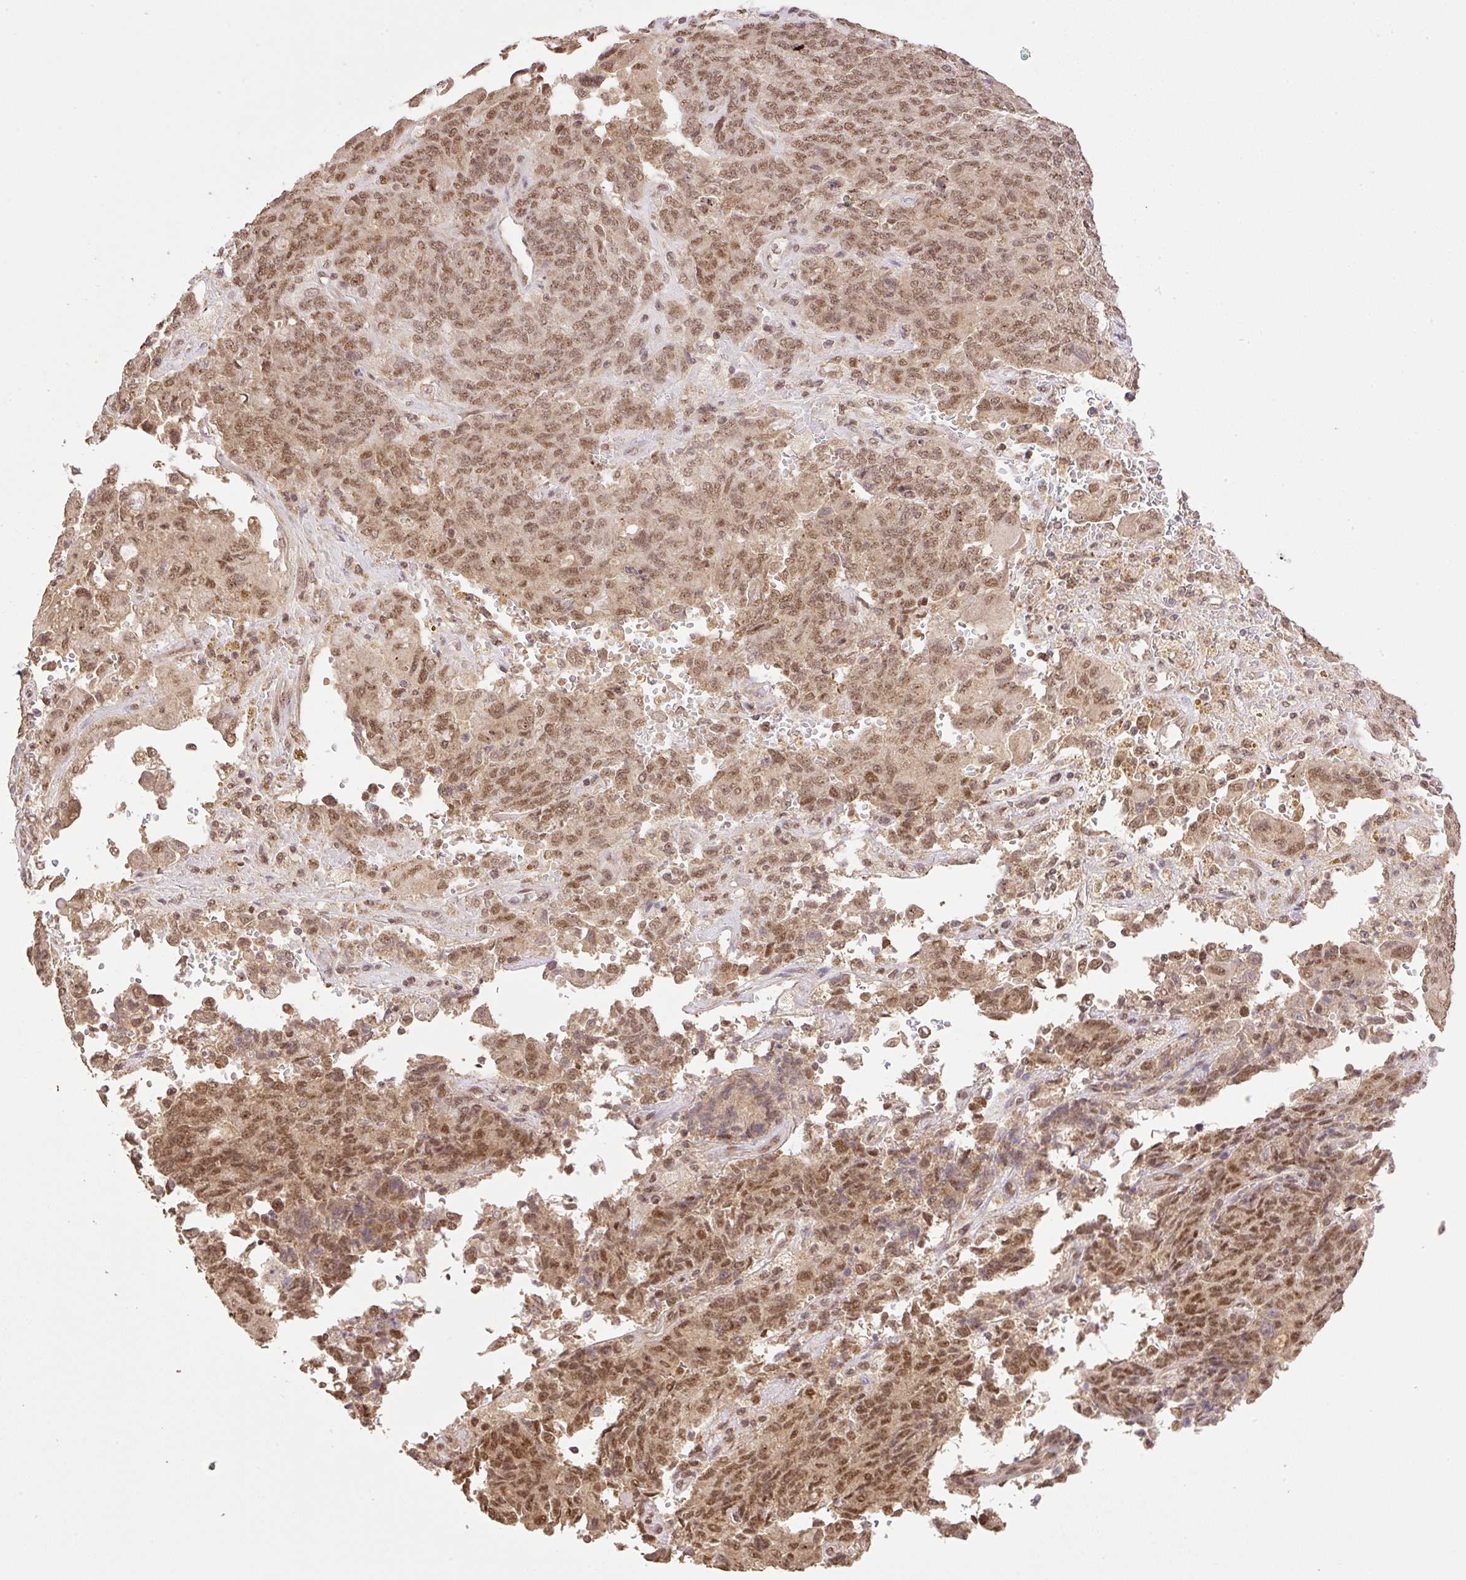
{"staining": {"intensity": "moderate", "quantity": ">75%", "location": "cytoplasmic/membranous,nuclear"}, "tissue": "endometrial cancer", "cell_type": "Tumor cells", "image_type": "cancer", "snomed": [{"axis": "morphology", "description": "Adenocarcinoma, NOS"}, {"axis": "topography", "description": "Endometrium"}], "caption": "Adenocarcinoma (endometrial) stained with immunohistochemistry (IHC) shows moderate cytoplasmic/membranous and nuclear expression in approximately >75% of tumor cells.", "gene": "VPS25", "patient": {"sex": "female", "age": 80}}